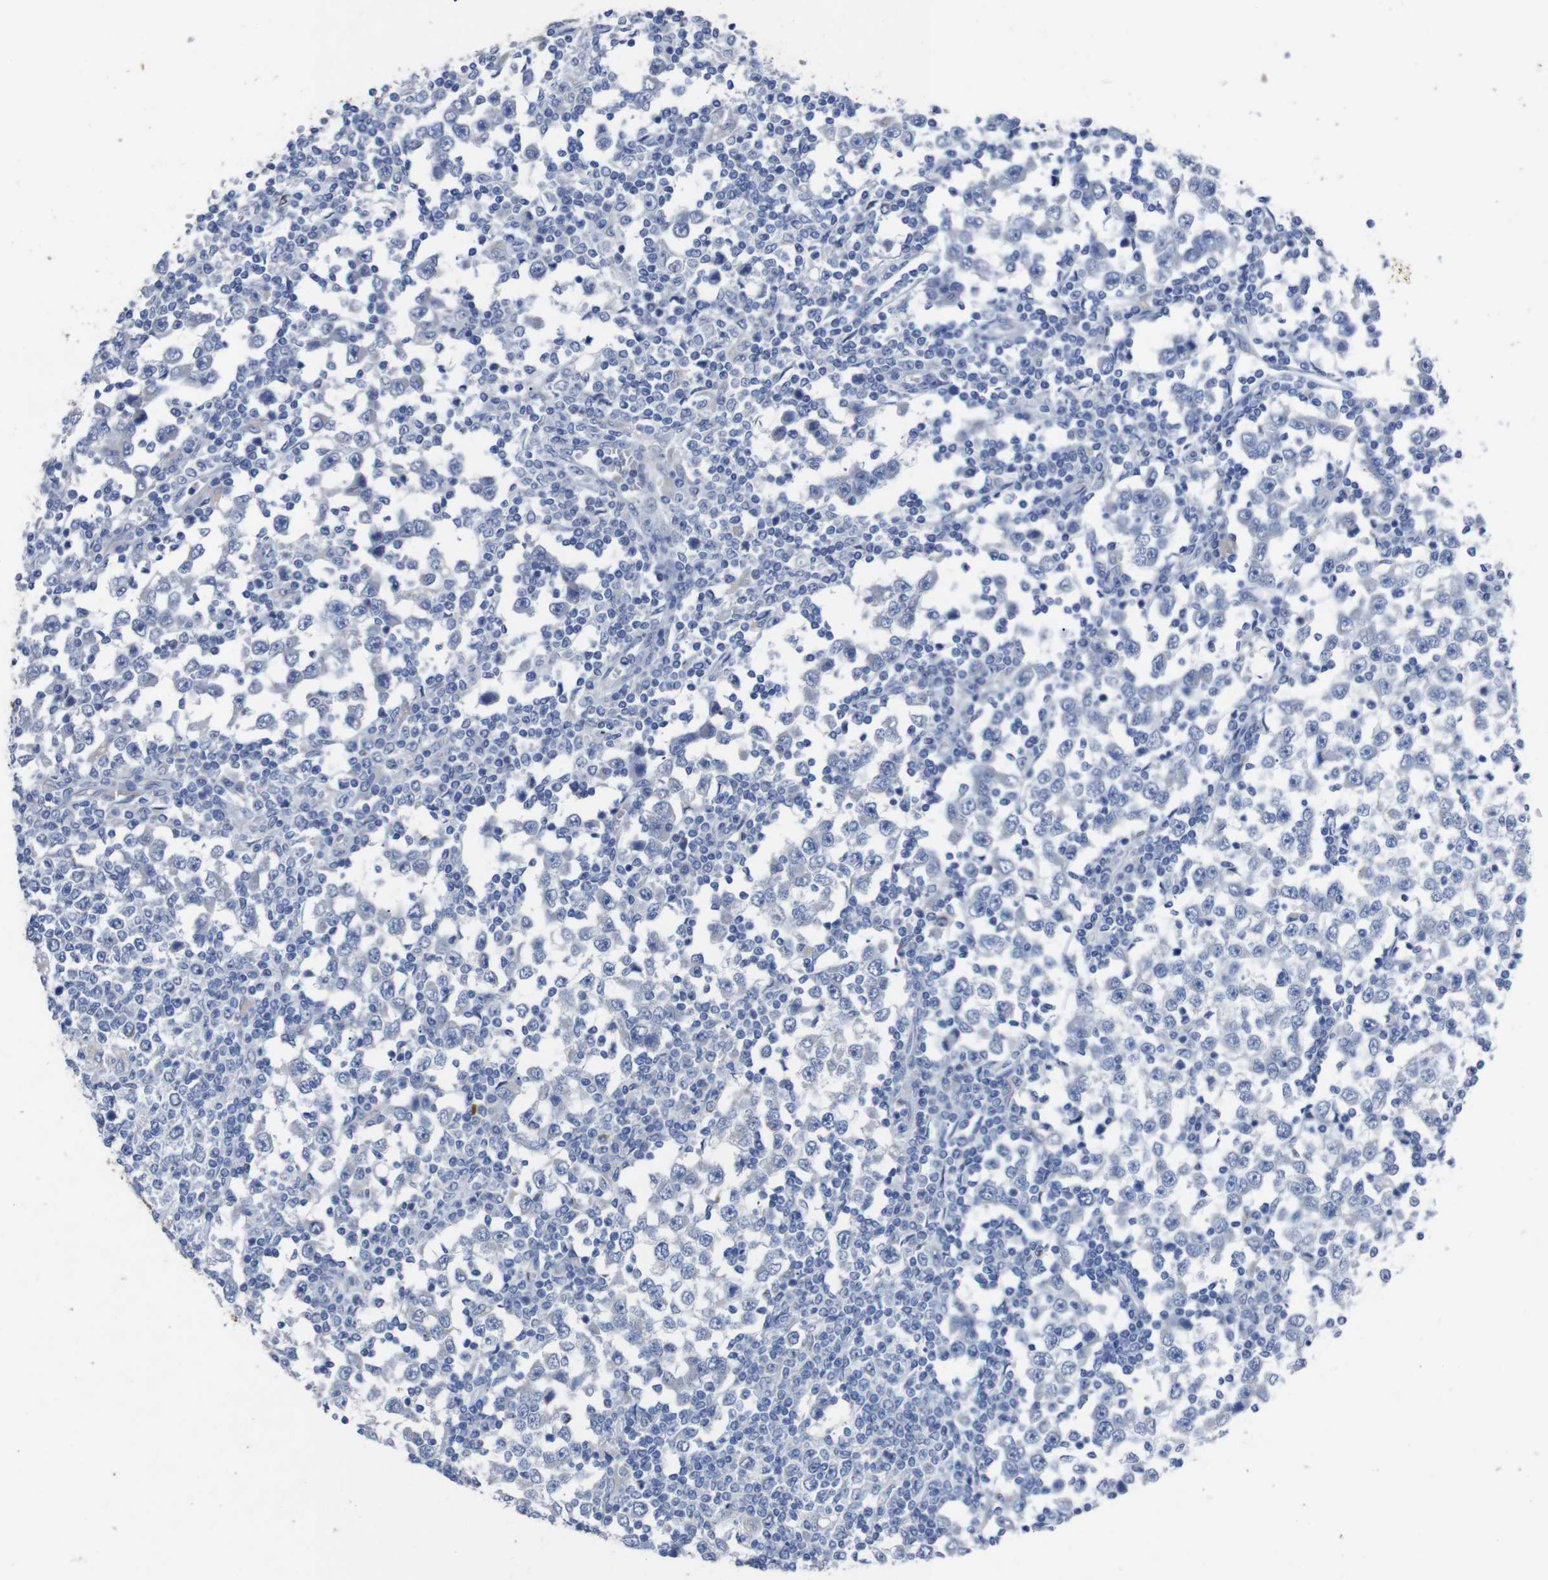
{"staining": {"intensity": "negative", "quantity": "none", "location": "none"}, "tissue": "testis cancer", "cell_type": "Tumor cells", "image_type": "cancer", "snomed": [{"axis": "morphology", "description": "Seminoma, NOS"}, {"axis": "topography", "description": "Testis"}], "caption": "Immunohistochemistry of human seminoma (testis) shows no positivity in tumor cells.", "gene": "GJB2", "patient": {"sex": "male", "age": 65}}